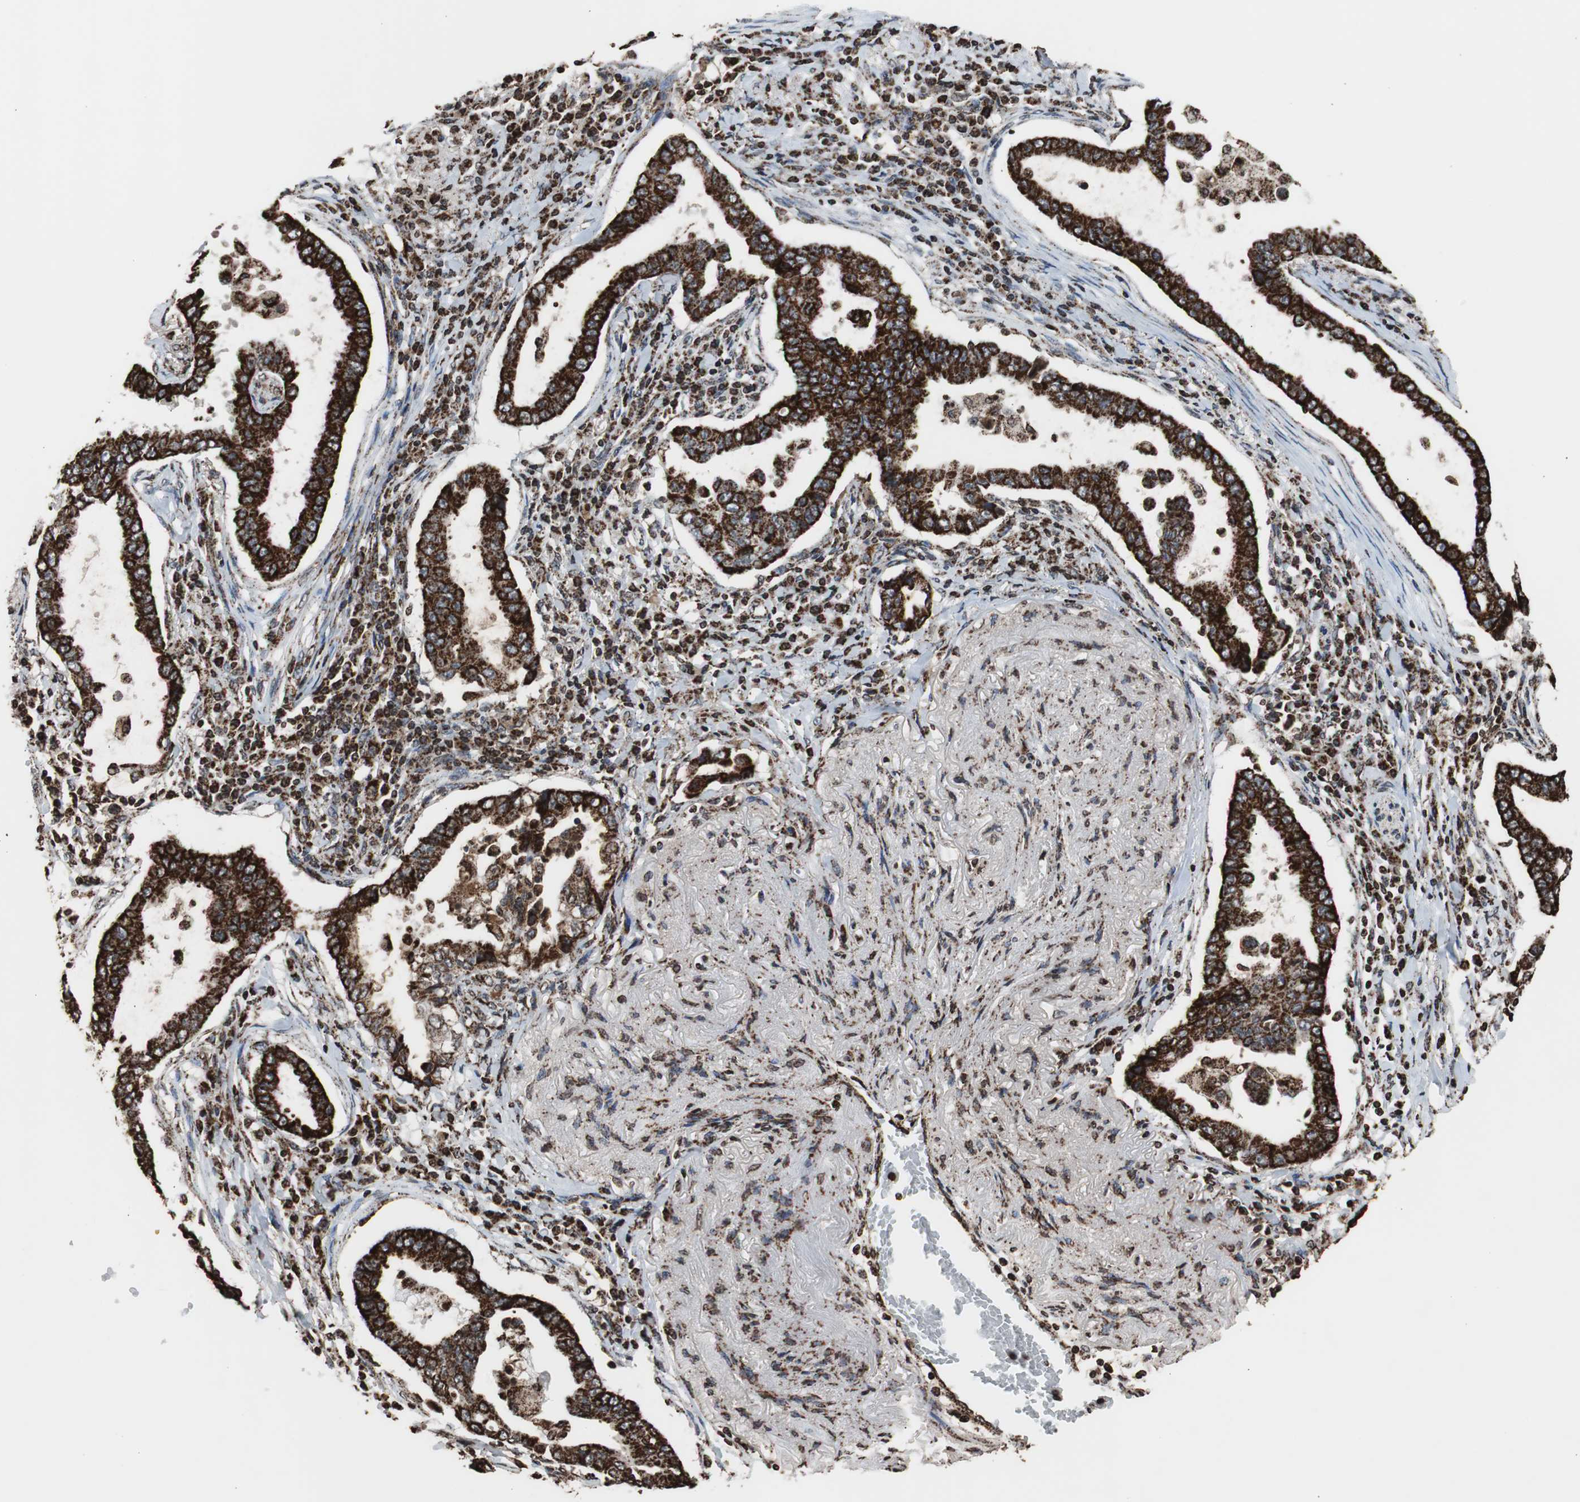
{"staining": {"intensity": "strong", "quantity": ">75%", "location": "cytoplasmic/membranous"}, "tissue": "lung cancer", "cell_type": "Tumor cells", "image_type": "cancer", "snomed": [{"axis": "morphology", "description": "Normal tissue, NOS"}, {"axis": "morphology", "description": "Inflammation, NOS"}, {"axis": "morphology", "description": "Adenocarcinoma, NOS"}, {"axis": "topography", "description": "Lung"}], "caption": "Human lung cancer (adenocarcinoma) stained for a protein (brown) displays strong cytoplasmic/membranous positive staining in approximately >75% of tumor cells.", "gene": "HSPA9", "patient": {"sex": "female", "age": 64}}